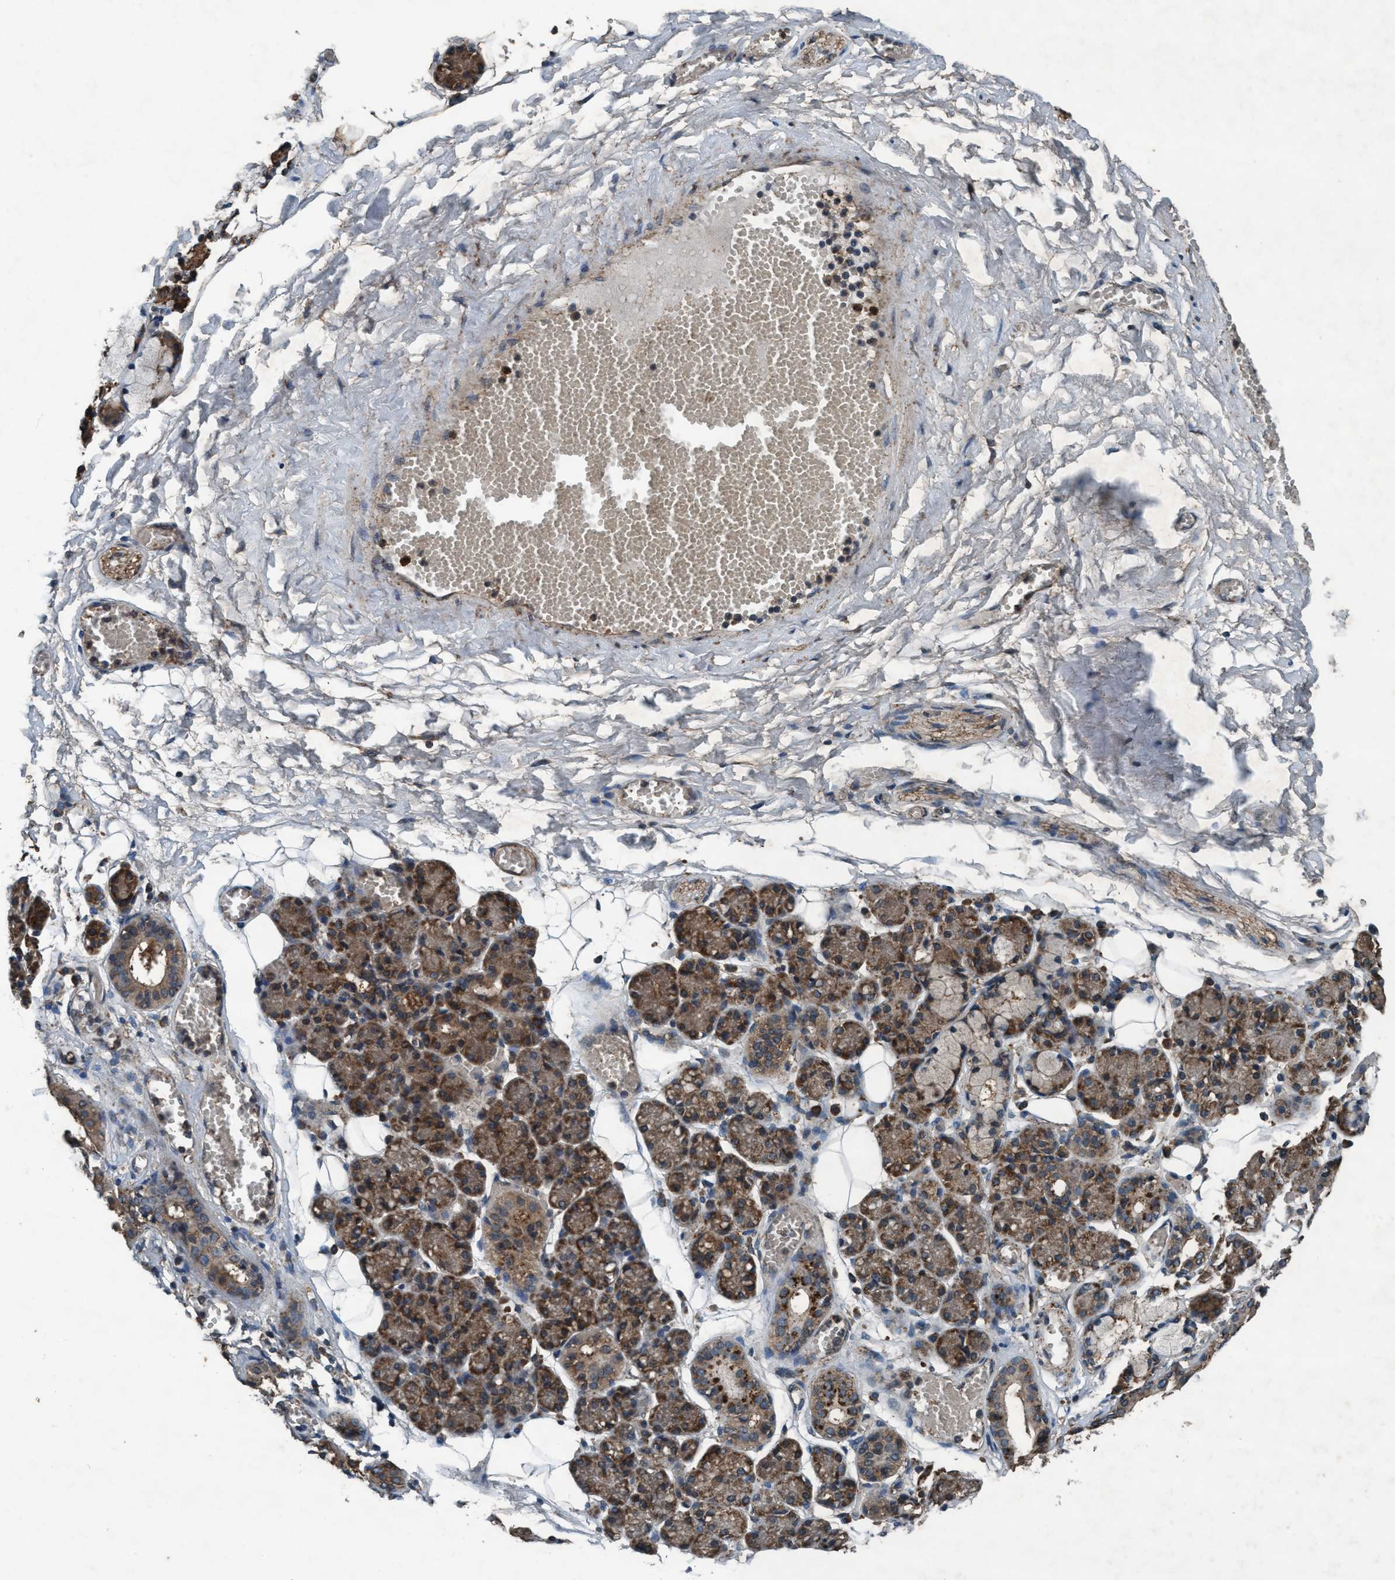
{"staining": {"intensity": "moderate", "quantity": "25%-75%", "location": "cytoplasmic/membranous"}, "tissue": "salivary gland", "cell_type": "Glandular cells", "image_type": "normal", "snomed": [{"axis": "morphology", "description": "Normal tissue, NOS"}, {"axis": "topography", "description": "Salivary gland"}], "caption": "Glandular cells exhibit medium levels of moderate cytoplasmic/membranous staining in approximately 25%-75% of cells in unremarkable salivary gland.", "gene": "AKT1S1", "patient": {"sex": "male", "age": 63}}